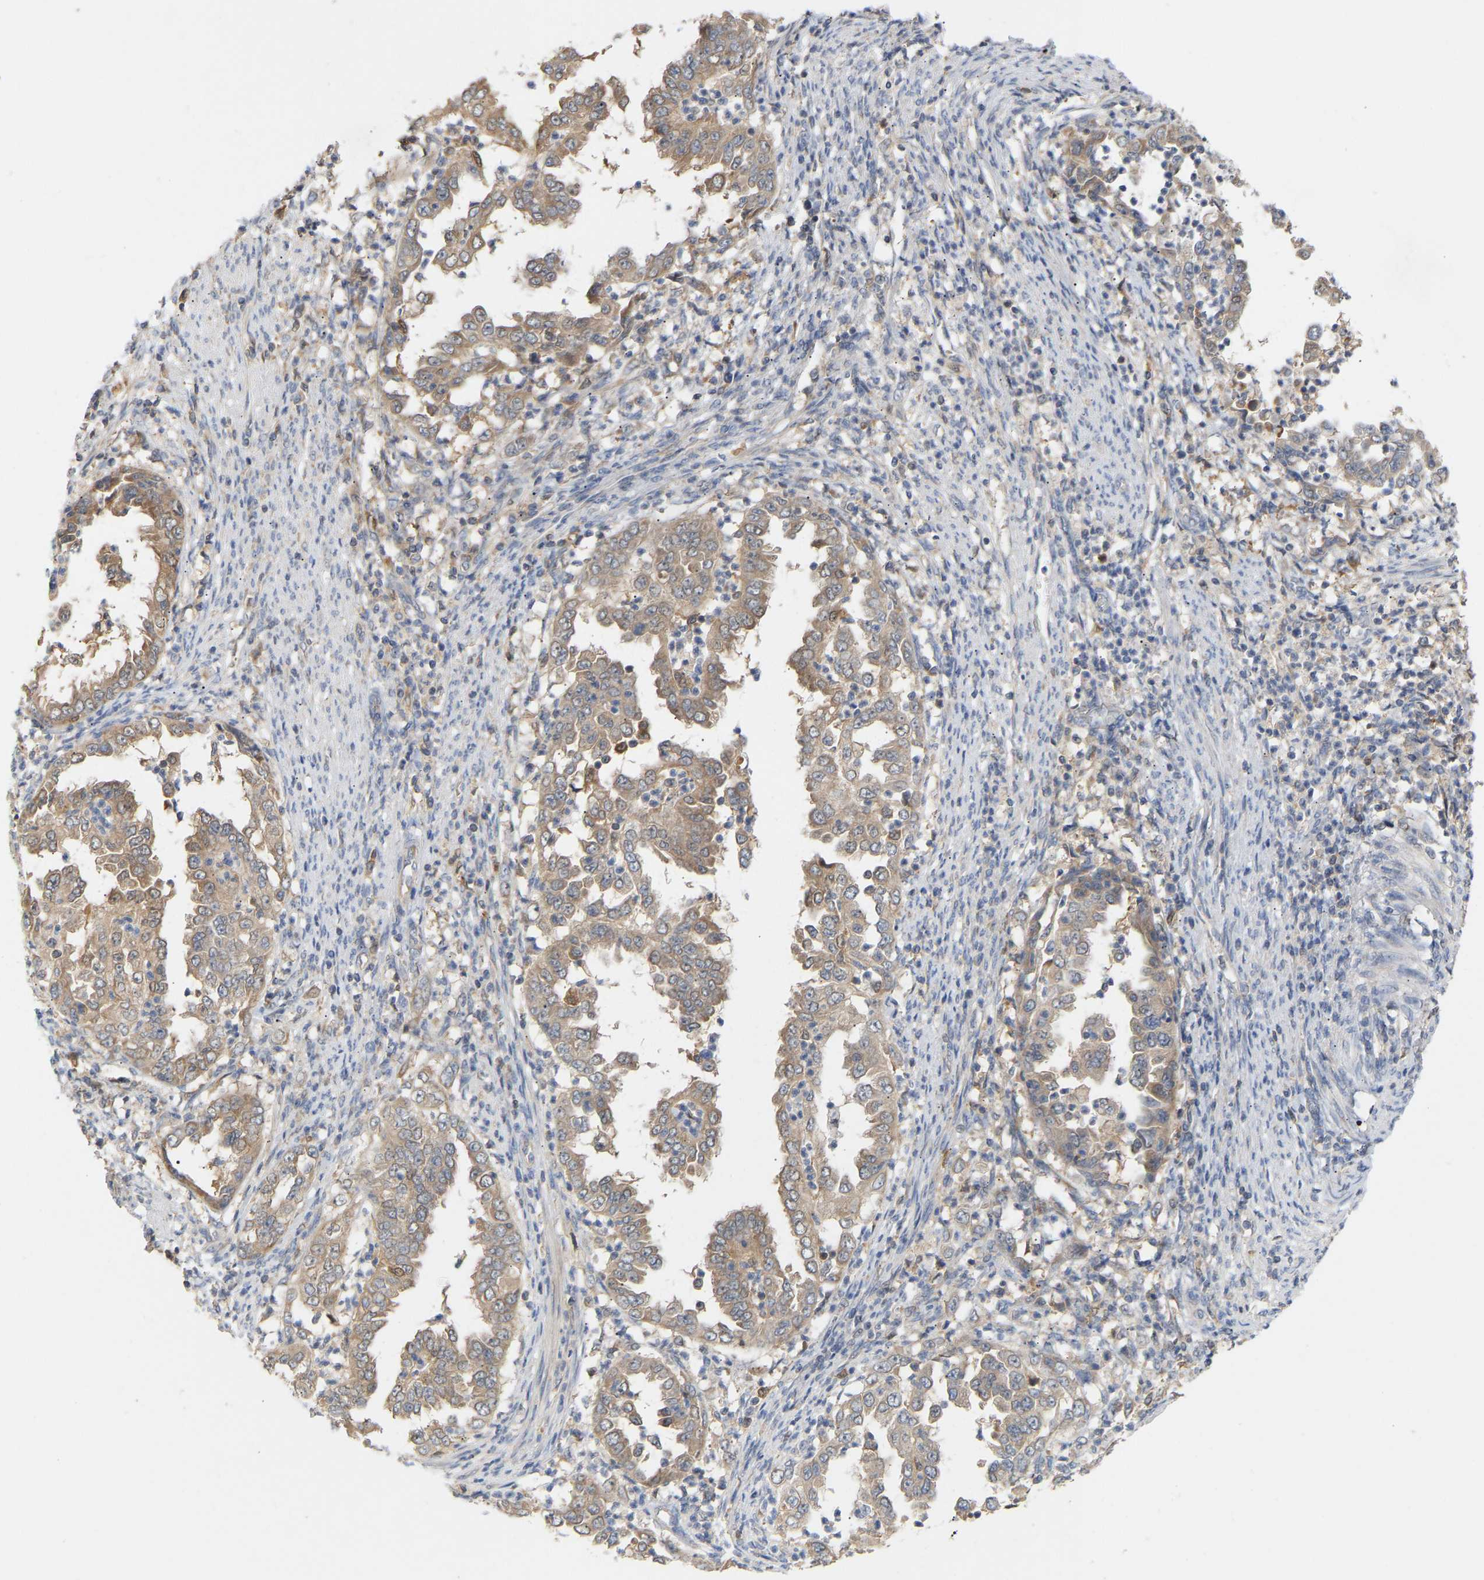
{"staining": {"intensity": "weak", "quantity": ">75%", "location": "cytoplasmic/membranous"}, "tissue": "endometrial cancer", "cell_type": "Tumor cells", "image_type": "cancer", "snomed": [{"axis": "morphology", "description": "Adenocarcinoma, NOS"}, {"axis": "topography", "description": "Endometrium"}], "caption": "Immunohistochemical staining of endometrial adenocarcinoma exhibits weak cytoplasmic/membranous protein staining in about >75% of tumor cells.", "gene": "TPMT", "patient": {"sex": "female", "age": 85}}